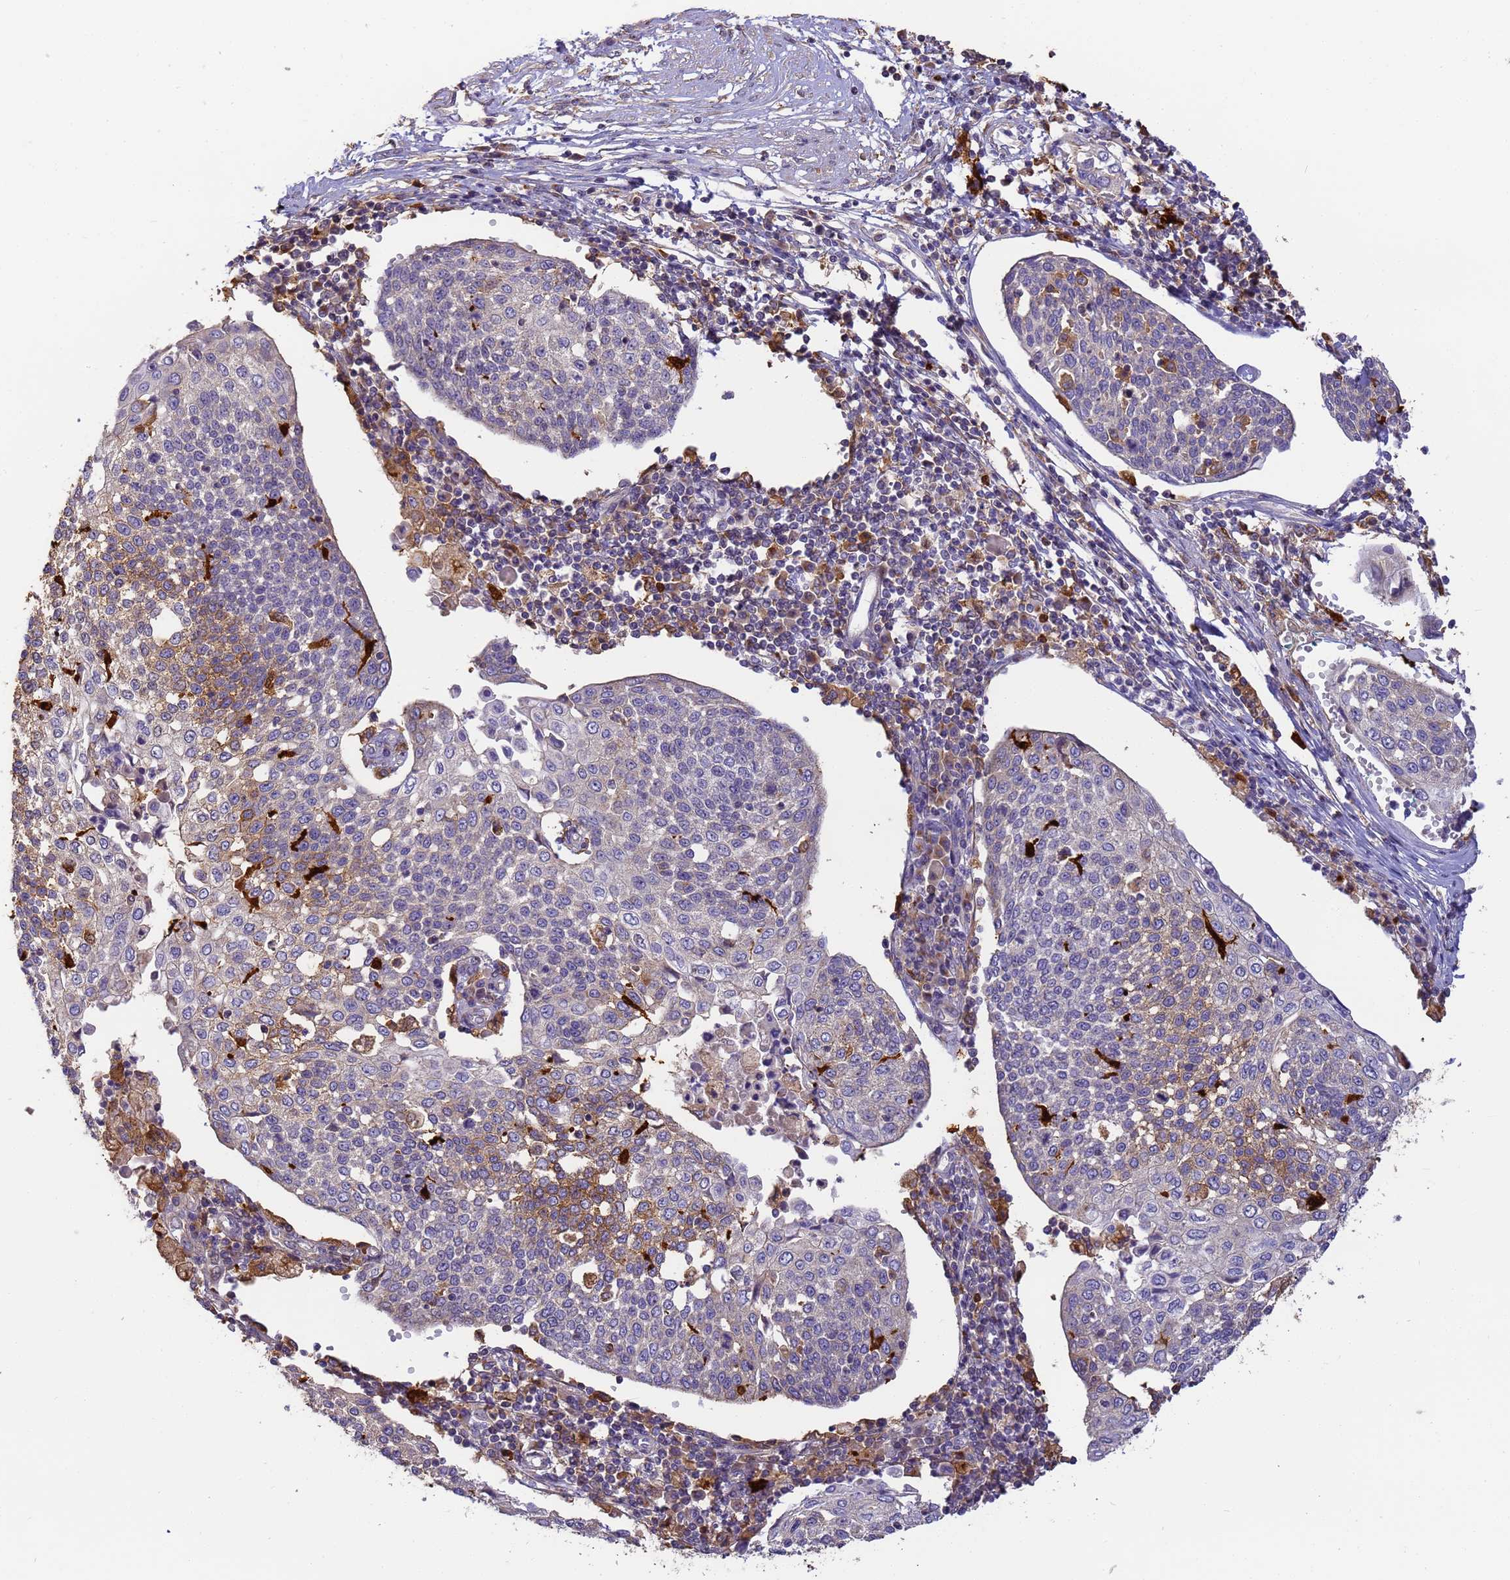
{"staining": {"intensity": "moderate", "quantity": "<25%", "location": "cytoplasmic/membranous"}, "tissue": "cervical cancer", "cell_type": "Tumor cells", "image_type": "cancer", "snomed": [{"axis": "morphology", "description": "Squamous cell carcinoma, NOS"}, {"axis": "topography", "description": "Cervix"}], "caption": "A brown stain labels moderate cytoplasmic/membranous positivity of a protein in cervical cancer (squamous cell carcinoma) tumor cells.", "gene": "M6PR", "patient": {"sex": "female", "age": 34}}